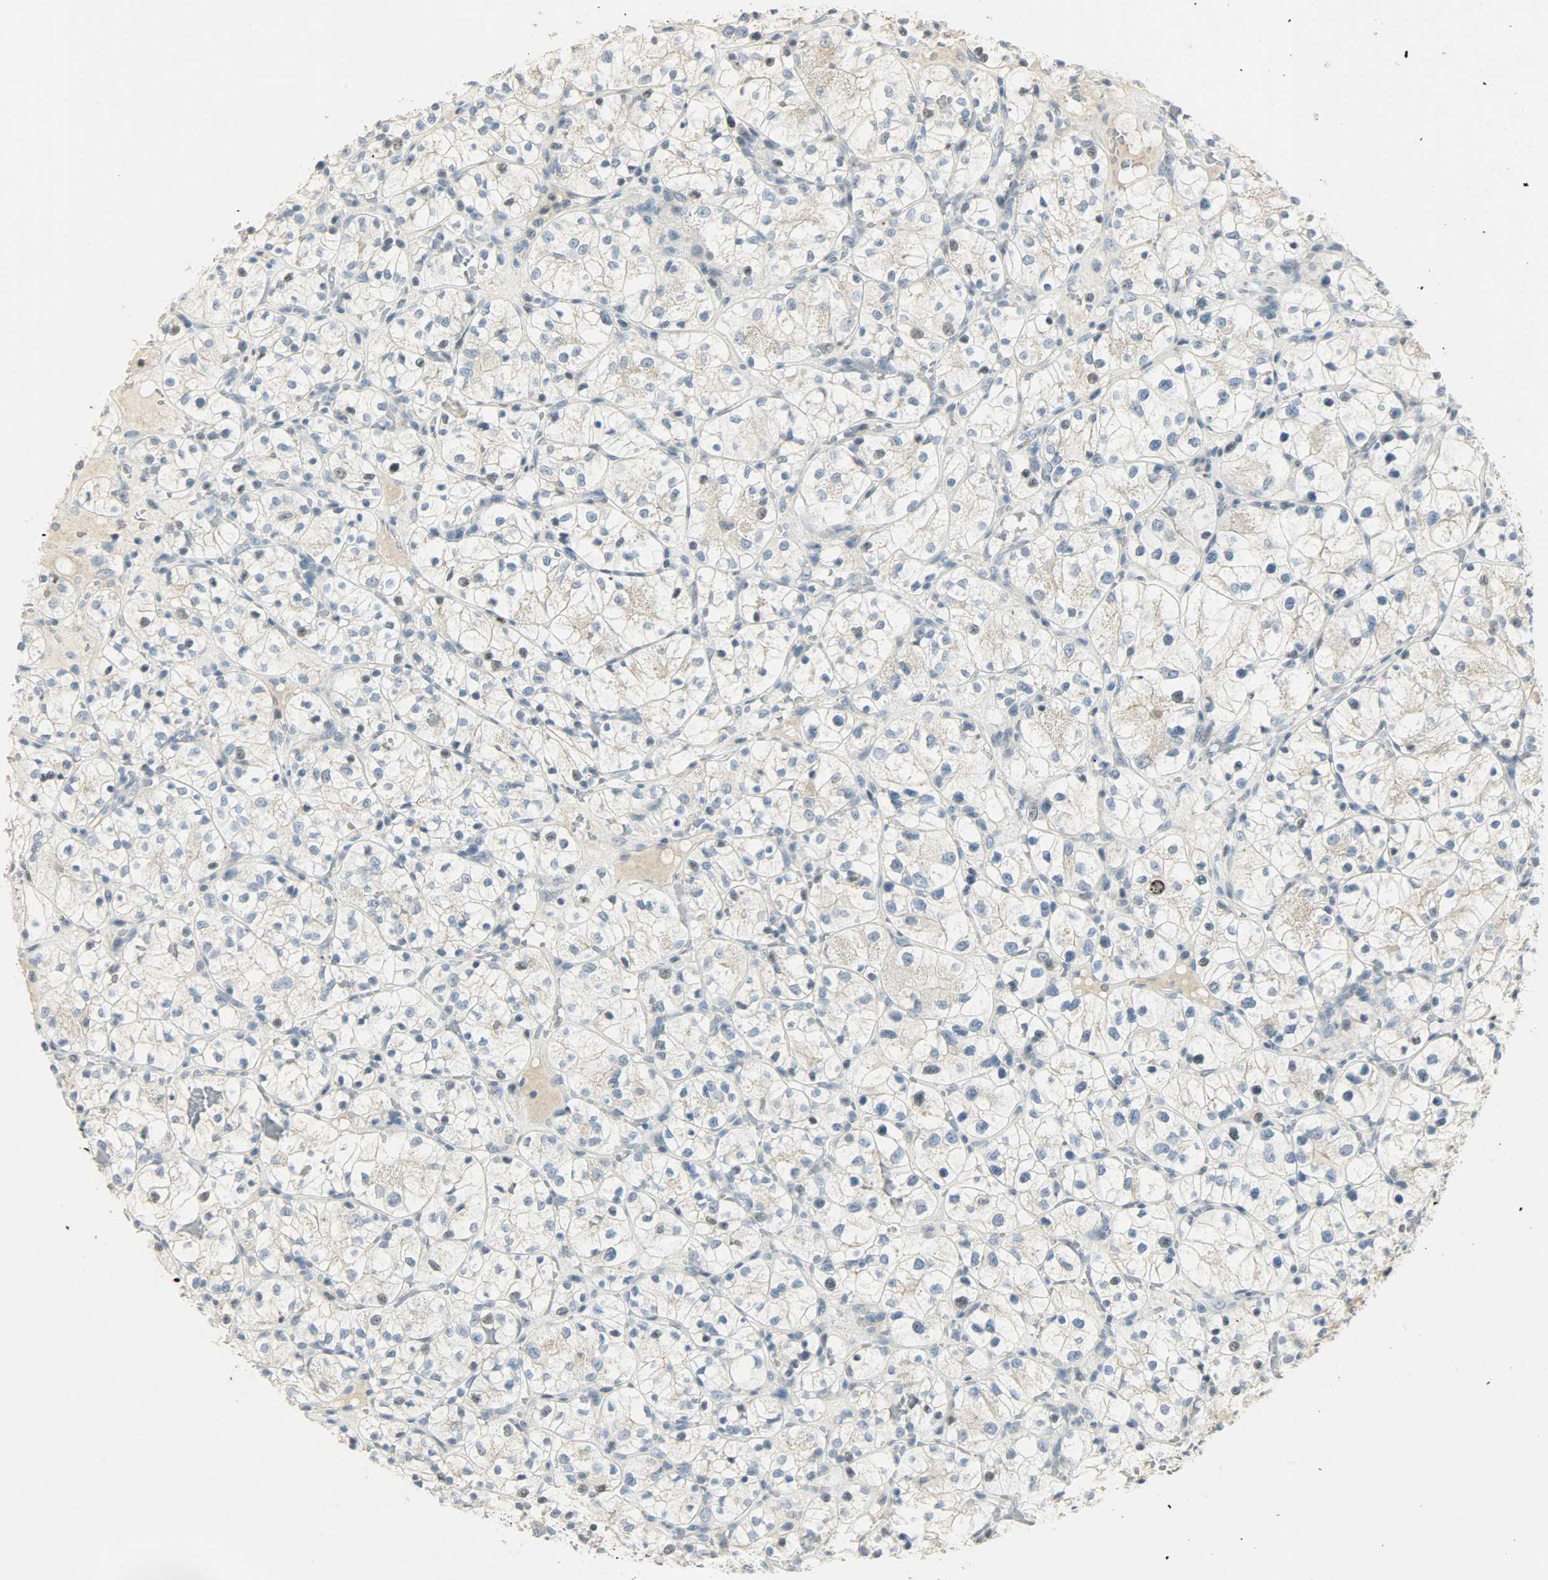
{"staining": {"intensity": "moderate", "quantity": "<25%", "location": "nuclear"}, "tissue": "renal cancer", "cell_type": "Tumor cells", "image_type": "cancer", "snomed": [{"axis": "morphology", "description": "Adenocarcinoma, NOS"}, {"axis": "topography", "description": "Kidney"}], "caption": "The immunohistochemical stain shows moderate nuclear staining in tumor cells of renal cancer tissue.", "gene": "AURKB", "patient": {"sex": "female", "age": 60}}